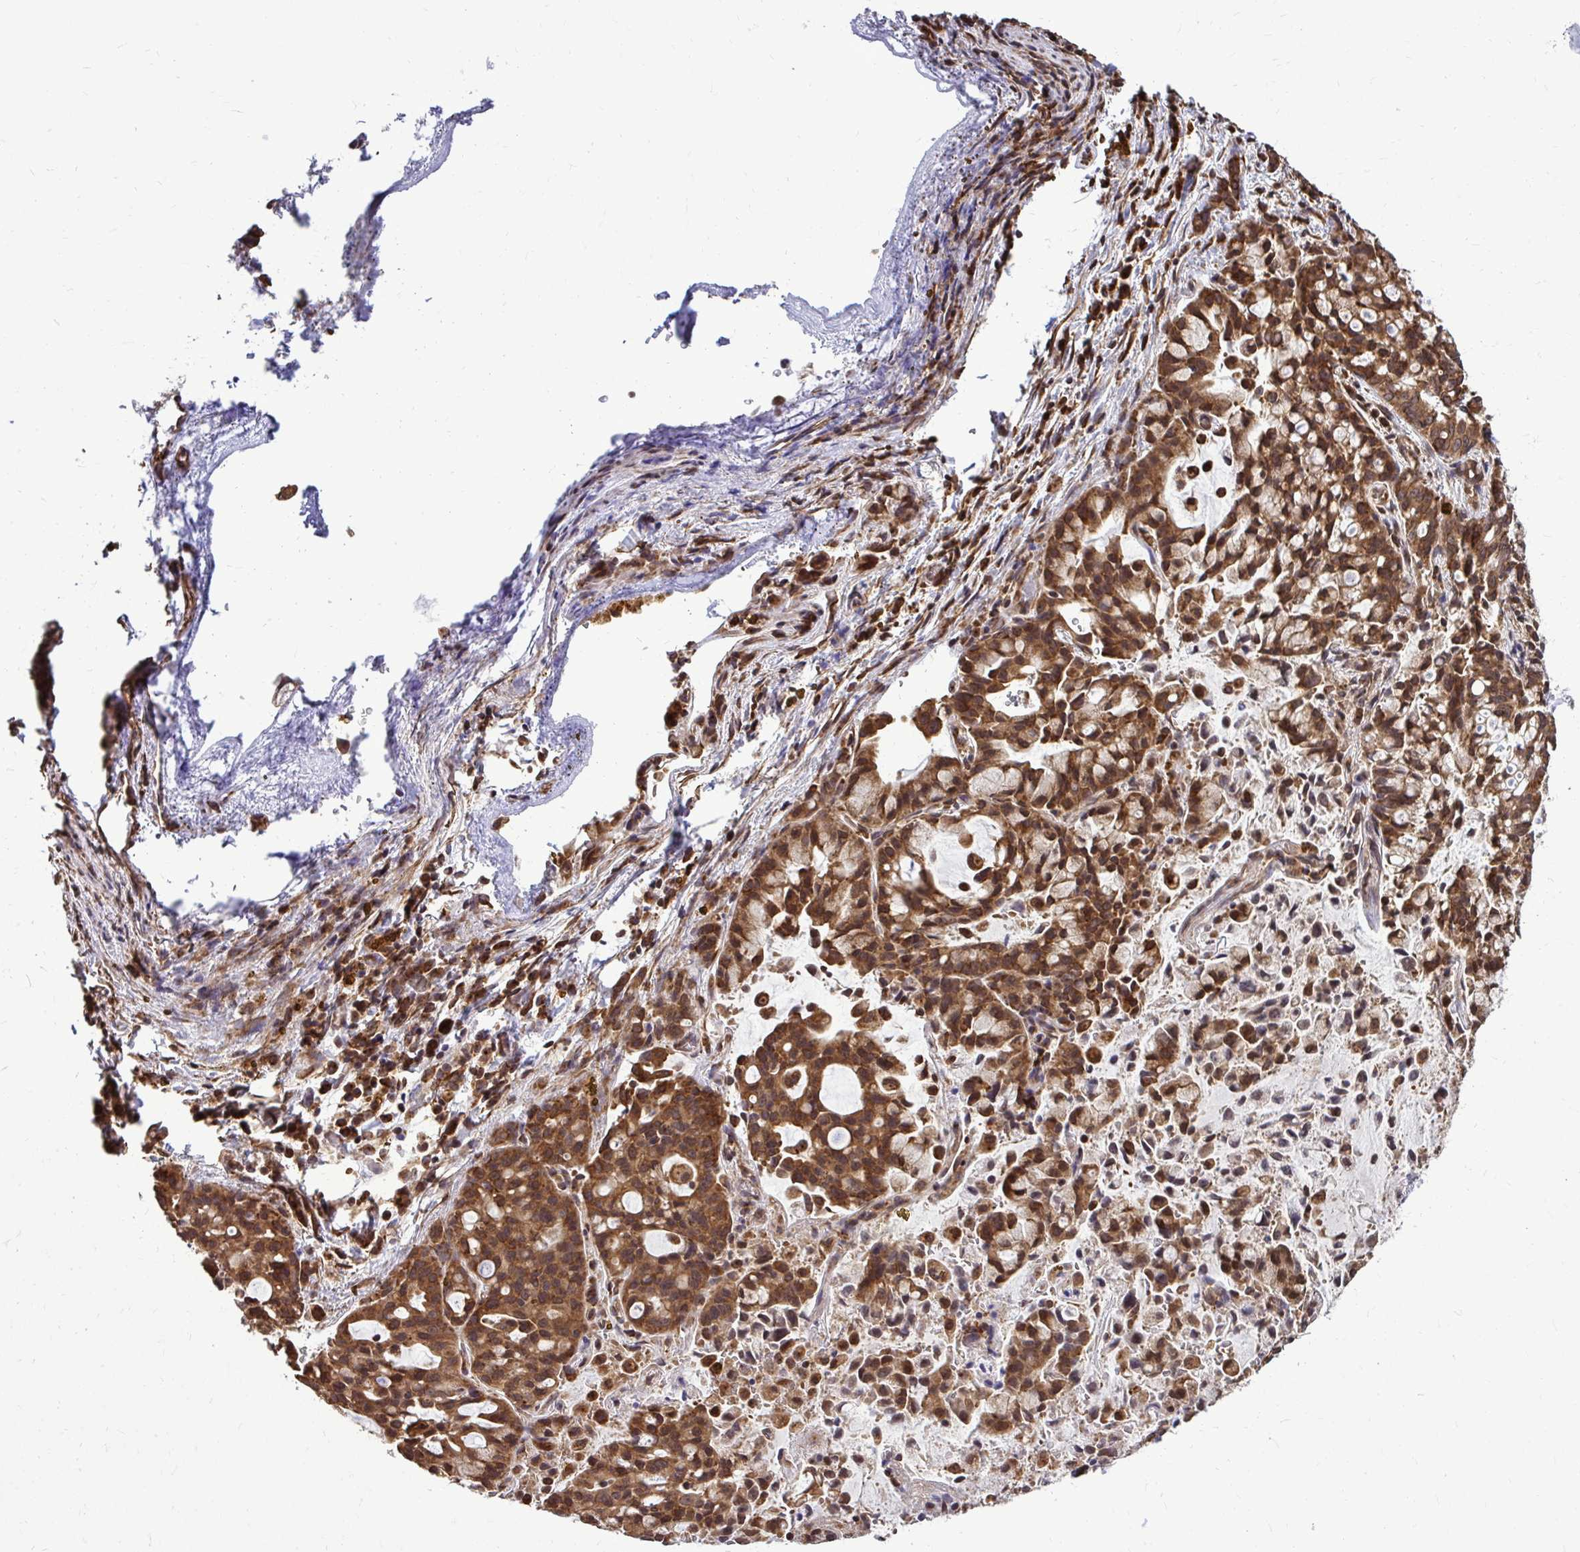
{"staining": {"intensity": "moderate", "quantity": ">75%", "location": "cytoplasmic/membranous,nuclear"}, "tissue": "lung cancer", "cell_type": "Tumor cells", "image_type": "cancer", "snomed": [{"axis": "morphology", "description": "Adenocarcinoma, NOS"}, {"axis": "topography", "description": "Lung"}], "caption": "Protein analysis of lung cancer tissue exhibits moderate cytoplasmic/membranous and nuclear positivity in about >75% of tumor cells.", "gene": "FMR1", "patient": {"sex": "female", "age": 44}}